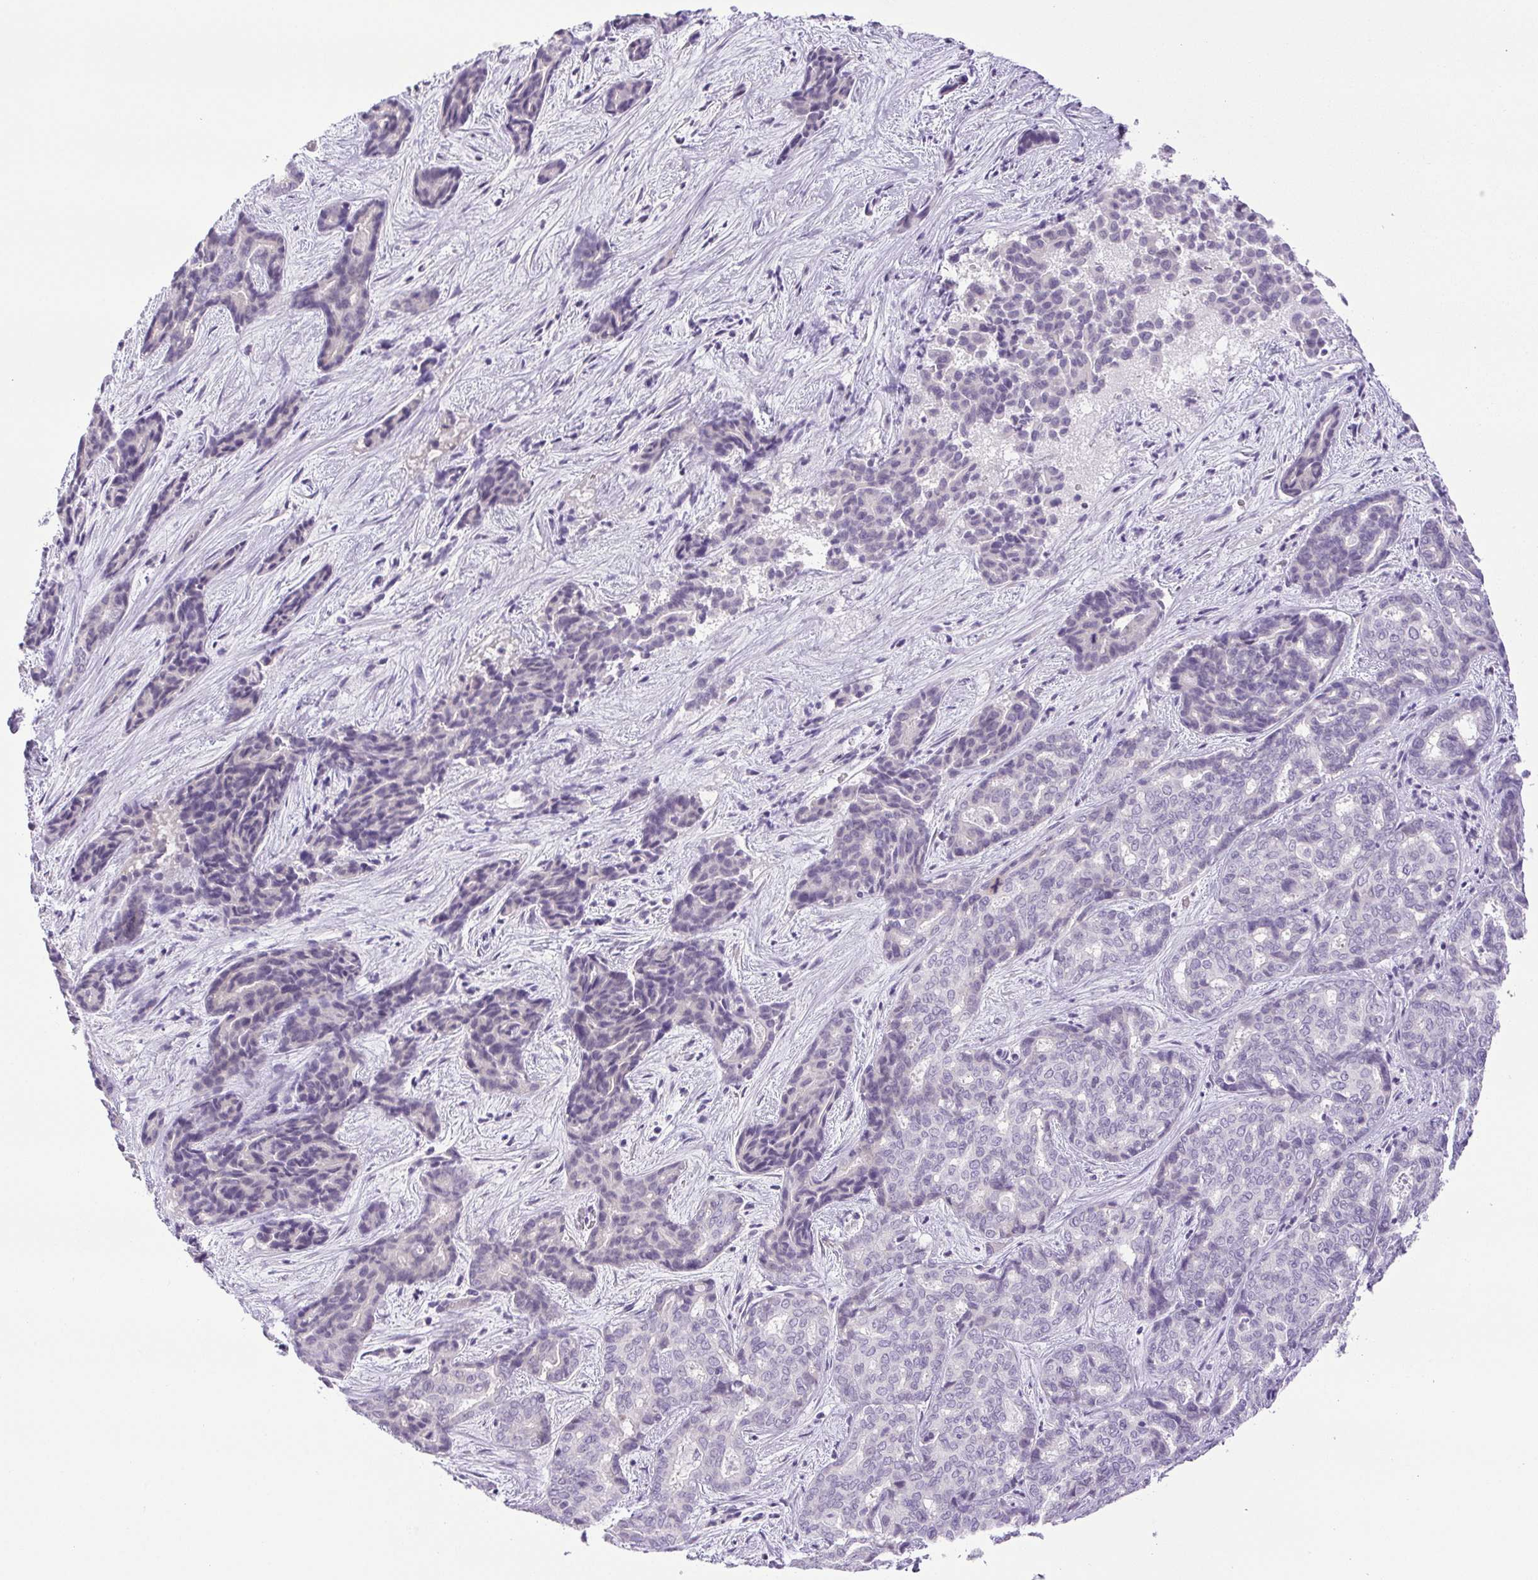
{"staining": {"intensity": "negative", "quantity": "none", "location": "none"}, "tissue": "liver cancer", "cell_type": "Tumor cells", "image_type": "cancer", "snomed": [{"axis": "morphology", "description": "Cholangiocarcinoma"}, {"axis": "topography", "description": "Liver"}], "caption": "Liver cholangiocarcinoma stained for a protein using immunohistochemistry (IHC) exhibits no positivity tumor cells.", "gene": "PAPPA2", "patient": {"sex": "female", "age": 64}}